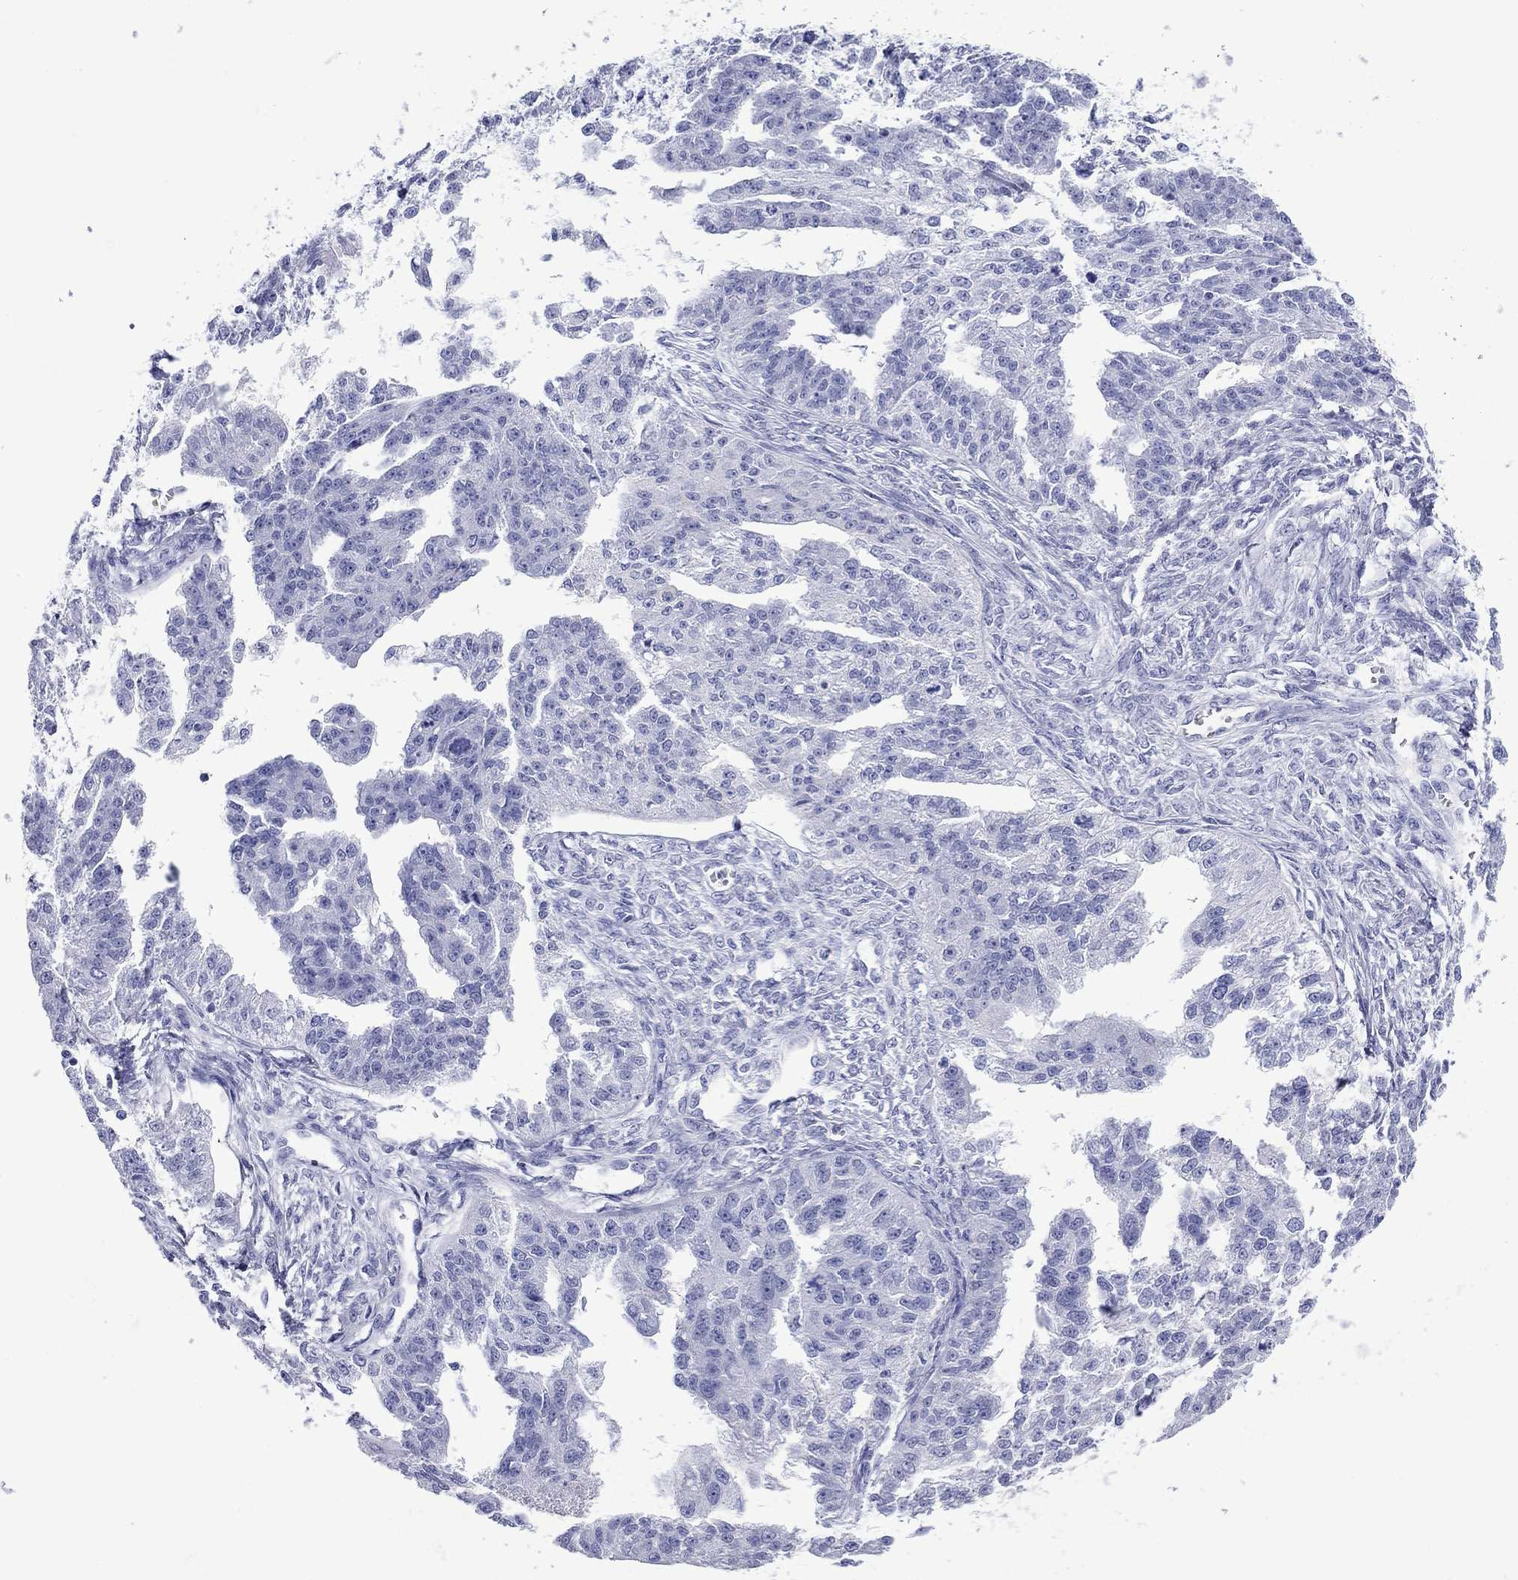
{"staining": {"intensity": "negative", "quantity": "none", "location": "none"}, "tissue": "ovarian cancer", "cell_type": "Tumor cells", "image_type": "cancer", "snomed": [{"axis": "morphology", "description": "Cystadenocarcinoma, serous, NOS"}, {"axis": "topography", "description": "Ovary"}], "caption": "A high-resolution histopathology image shows immunohistochemistry (IHC) staining of serous cystadenocarcinoma (ovarian), which reveals no significant staining in tumor cells.", "gene": "ROM1", "patient": {"sex": "female", "age": 58}}